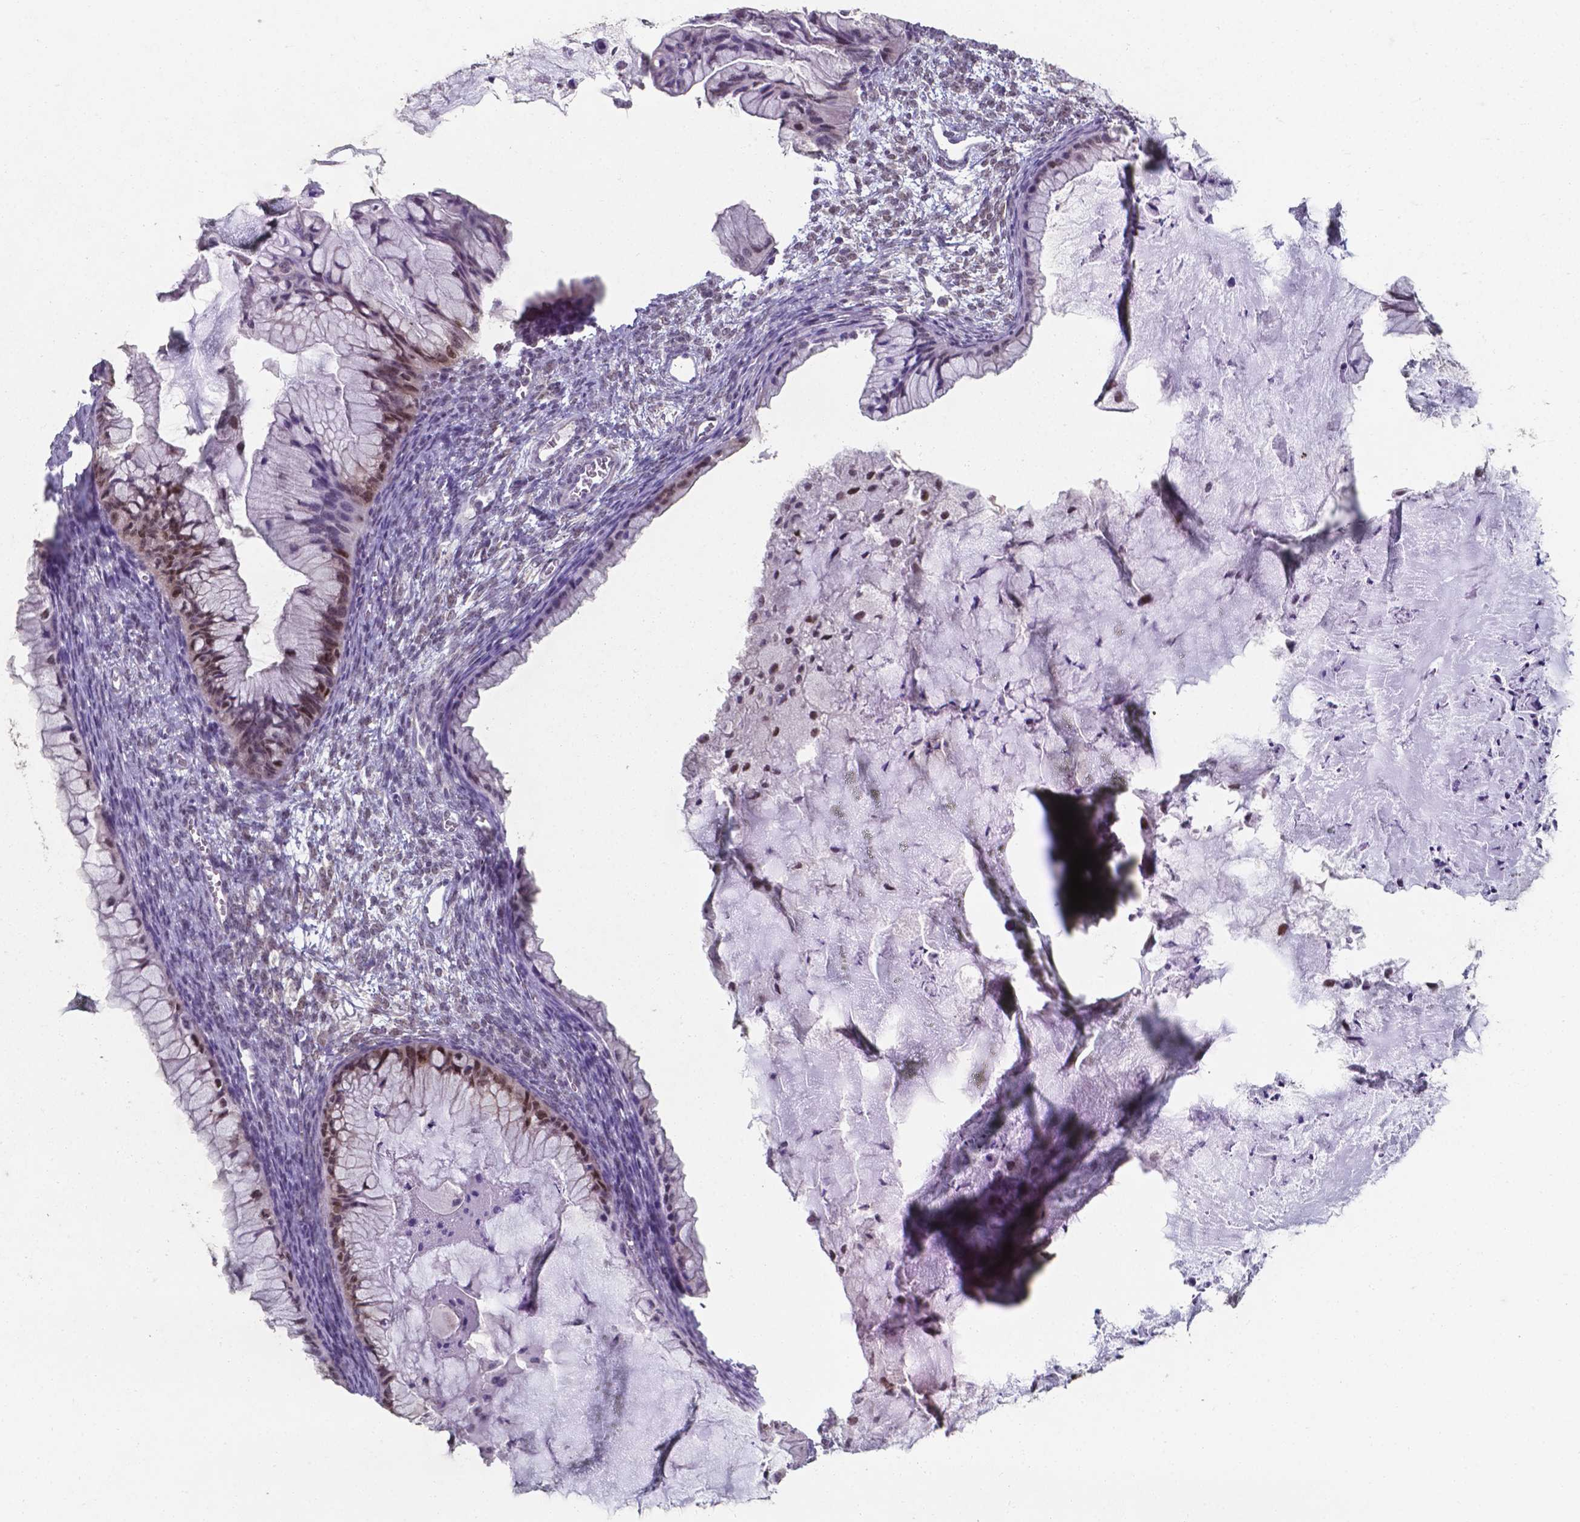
{"staining": {"intensity": "weak", "quantity": "25%-75%", "location": "cytoplasmic/membranous,nuclear"}, "tissue": "ovarian cancer", "cell_type": "Tumor cells", "image_type": "cancer", "snomed": [{"axis": "morphology", "description": "Cystadenocarcinoma, mucinous, NOS"}, {"axis": "topography", "description": "Ovary"}], "caption": "Protein expression analysis of ovarian cancer (mucinous cystadenocarcinoma) reveals weak cytoplasmic/membranous and nuclear positivity in approximately 25%-75% of tumor cells.", "gene": "UBE2E2", "patient": {"sex": "female", "age": 72}}